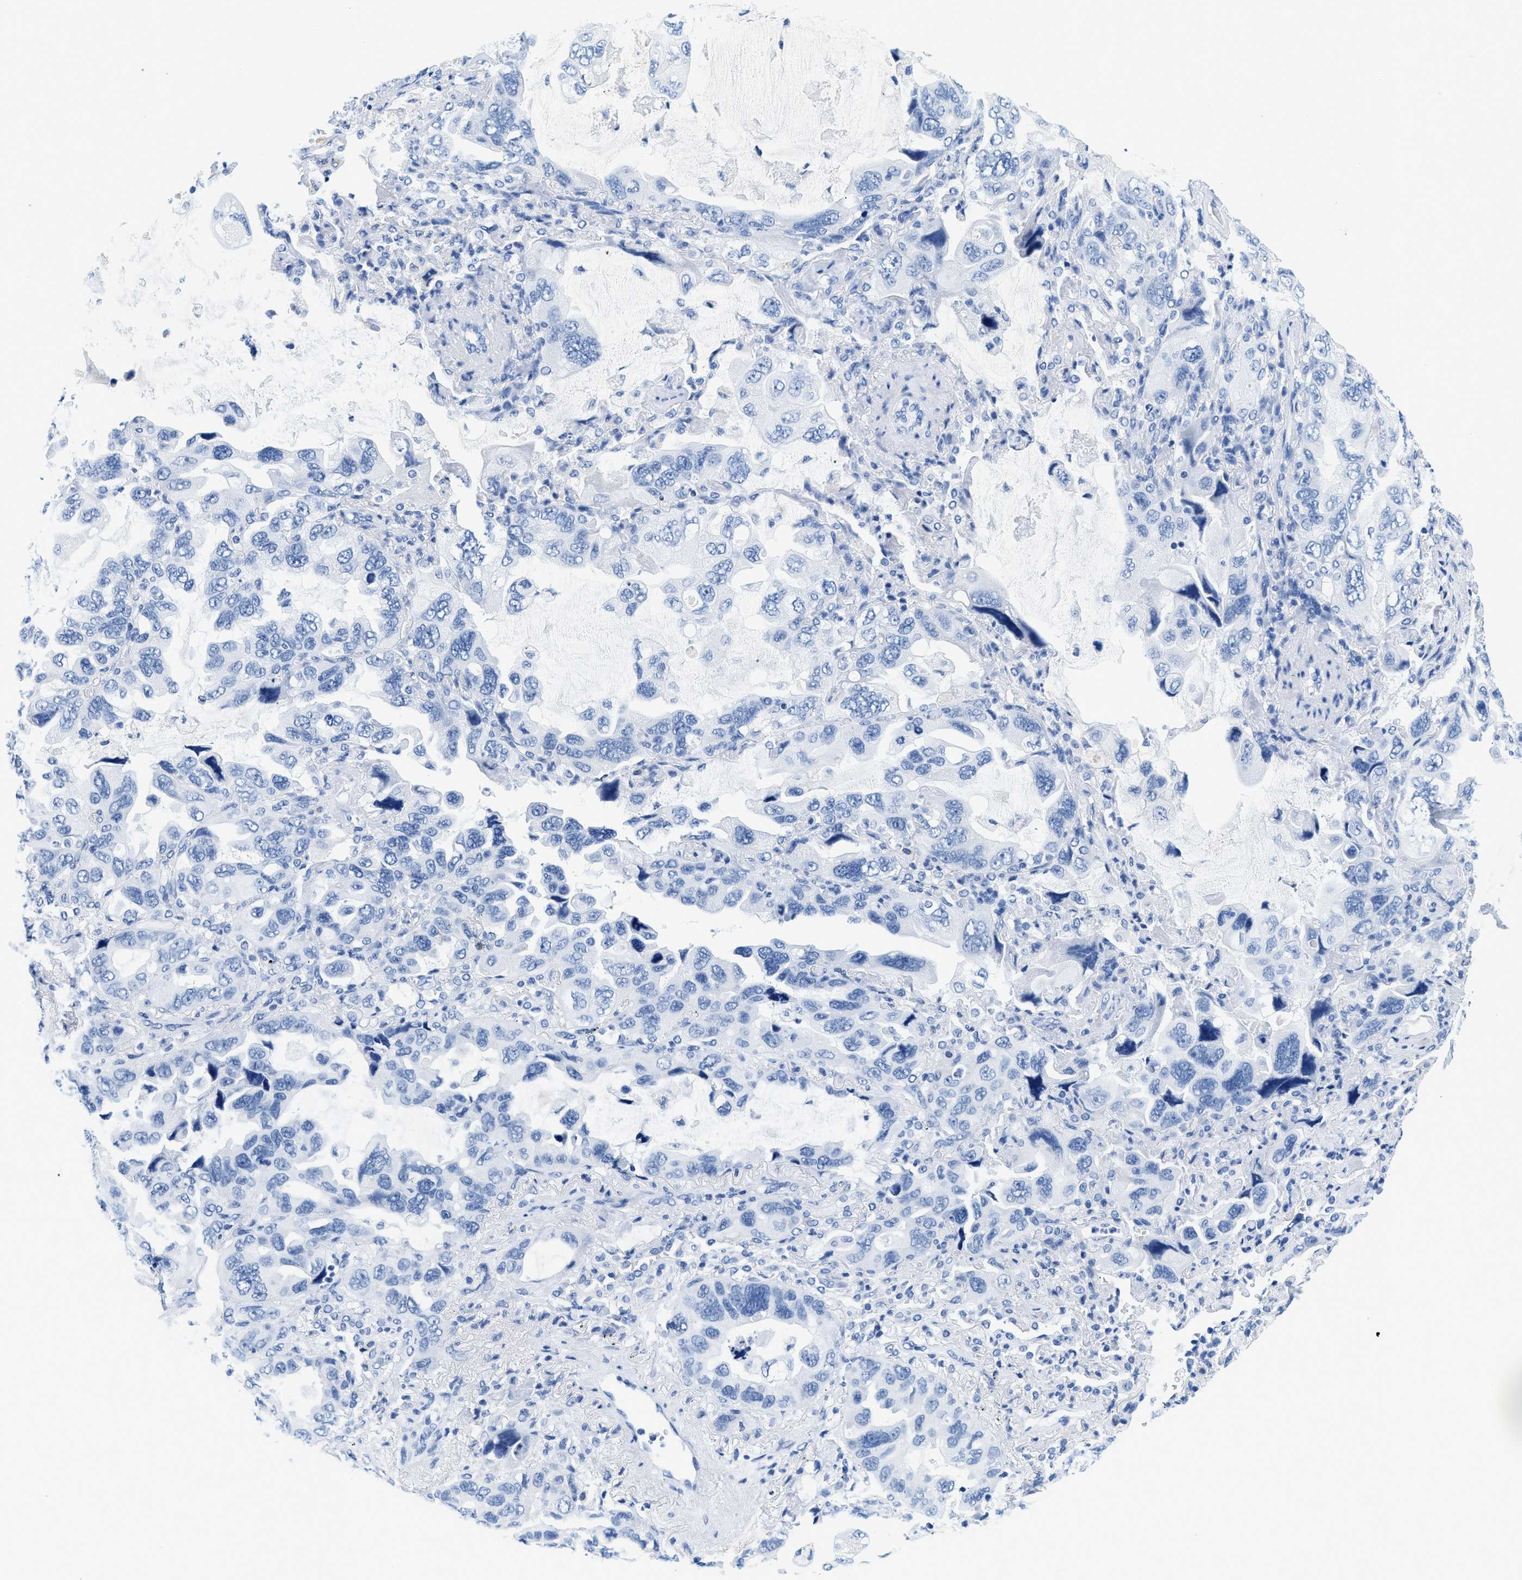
{"staining": {"intensity": "negative", "quantity": "none", "location": "none"}, "tissue": "lung cancer", "cell_type": "Tumor cells", "image_type": "cancer", "snomed": [{"axis": "morphology", "description": "Squamous cell carcinoma, NOS"}, {"axis": "topography", "description": "Lung"}], "caption": "A high-resolution histopathology image shows immunohistochemistry staining of lung squamous cell carcinoma, which shows no significant positivity in tumor cells.", "gene": "GSN", "patient": {"sex": "female", "age": 73}}